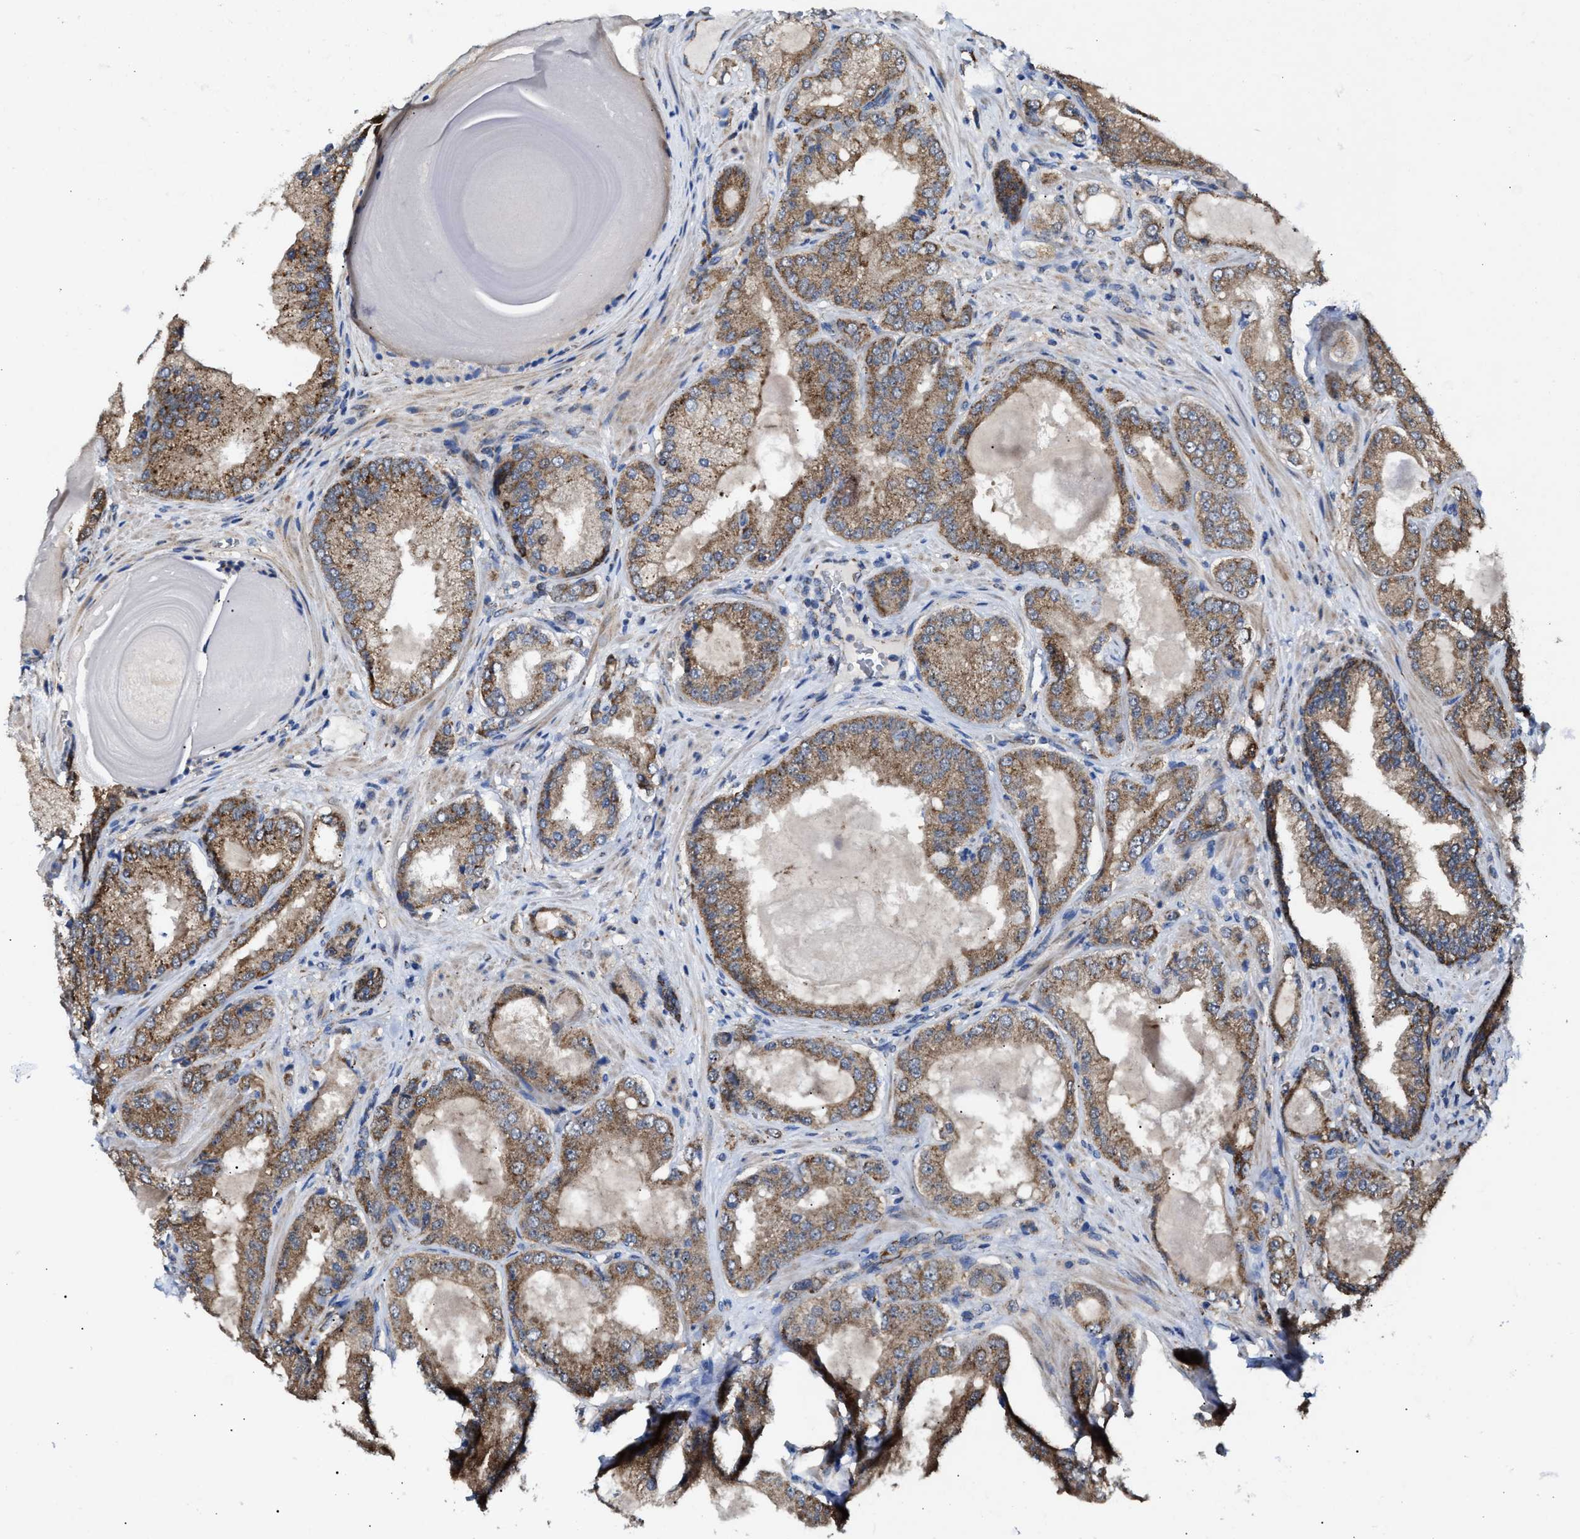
{"staining": {"intensity": "moderate", "quantity": ">75%", "location": "cytoplasmic/membranous"}, "tissue": "prostate cancer", "cell_type": "Tumor cells", "image_type": "cancer", "snomed": [{"axis": "morphology", "description": "Adenocarcinoma, Low grade"}, {"axis": "topography", "description": "Prostate"}], "caption": "Prostate adenocarcinoma (low-grade) stained for a protein (brown) exhibits moderate cytoplasmic/membranous positive expression in about >75% of tumor cells.", "gene": "MECR", "patient": {"sex": "male", "age": 65}}